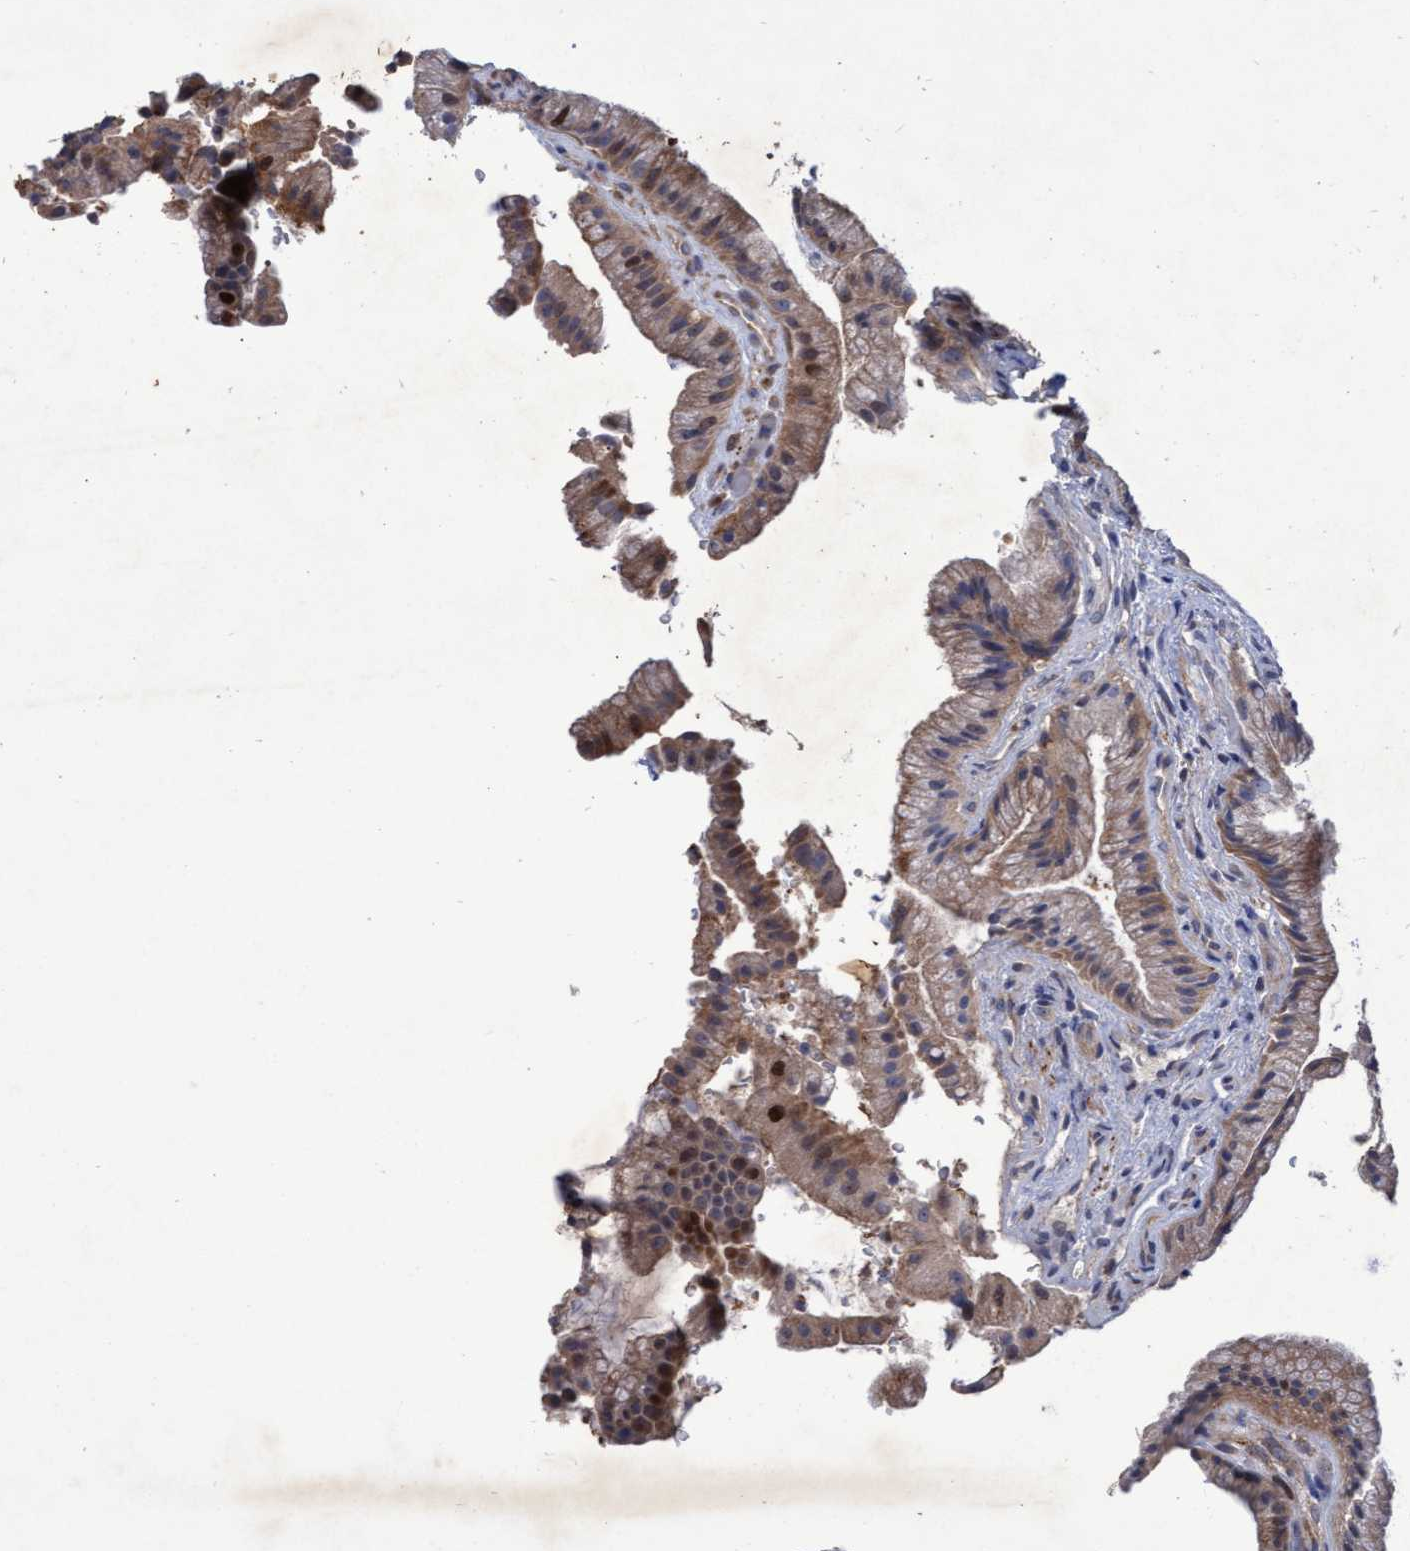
{"staining": {"intensity": "moderate", "quantity": ">75%", "location": "cytoplasmic/membranous"}, "tissue": "gallbladder", "cell_type": "Glandular cells", "image_type": "normal", "snomed": [{"axis": "morphology", "description": "Normal tissue, NOS"}, {"axis": "topography", "description": "Gallbladder"}], "caption": "This image displays unremarkable gallbladder stained with IHC to label a protein in brown. The cytoplasmic/membranous of glandular cells show moderate positivity for the protein. Nuclei are counter-stained blue.", "gene": "ABCF2", "patient": {"sex": "male", "age": 49}}